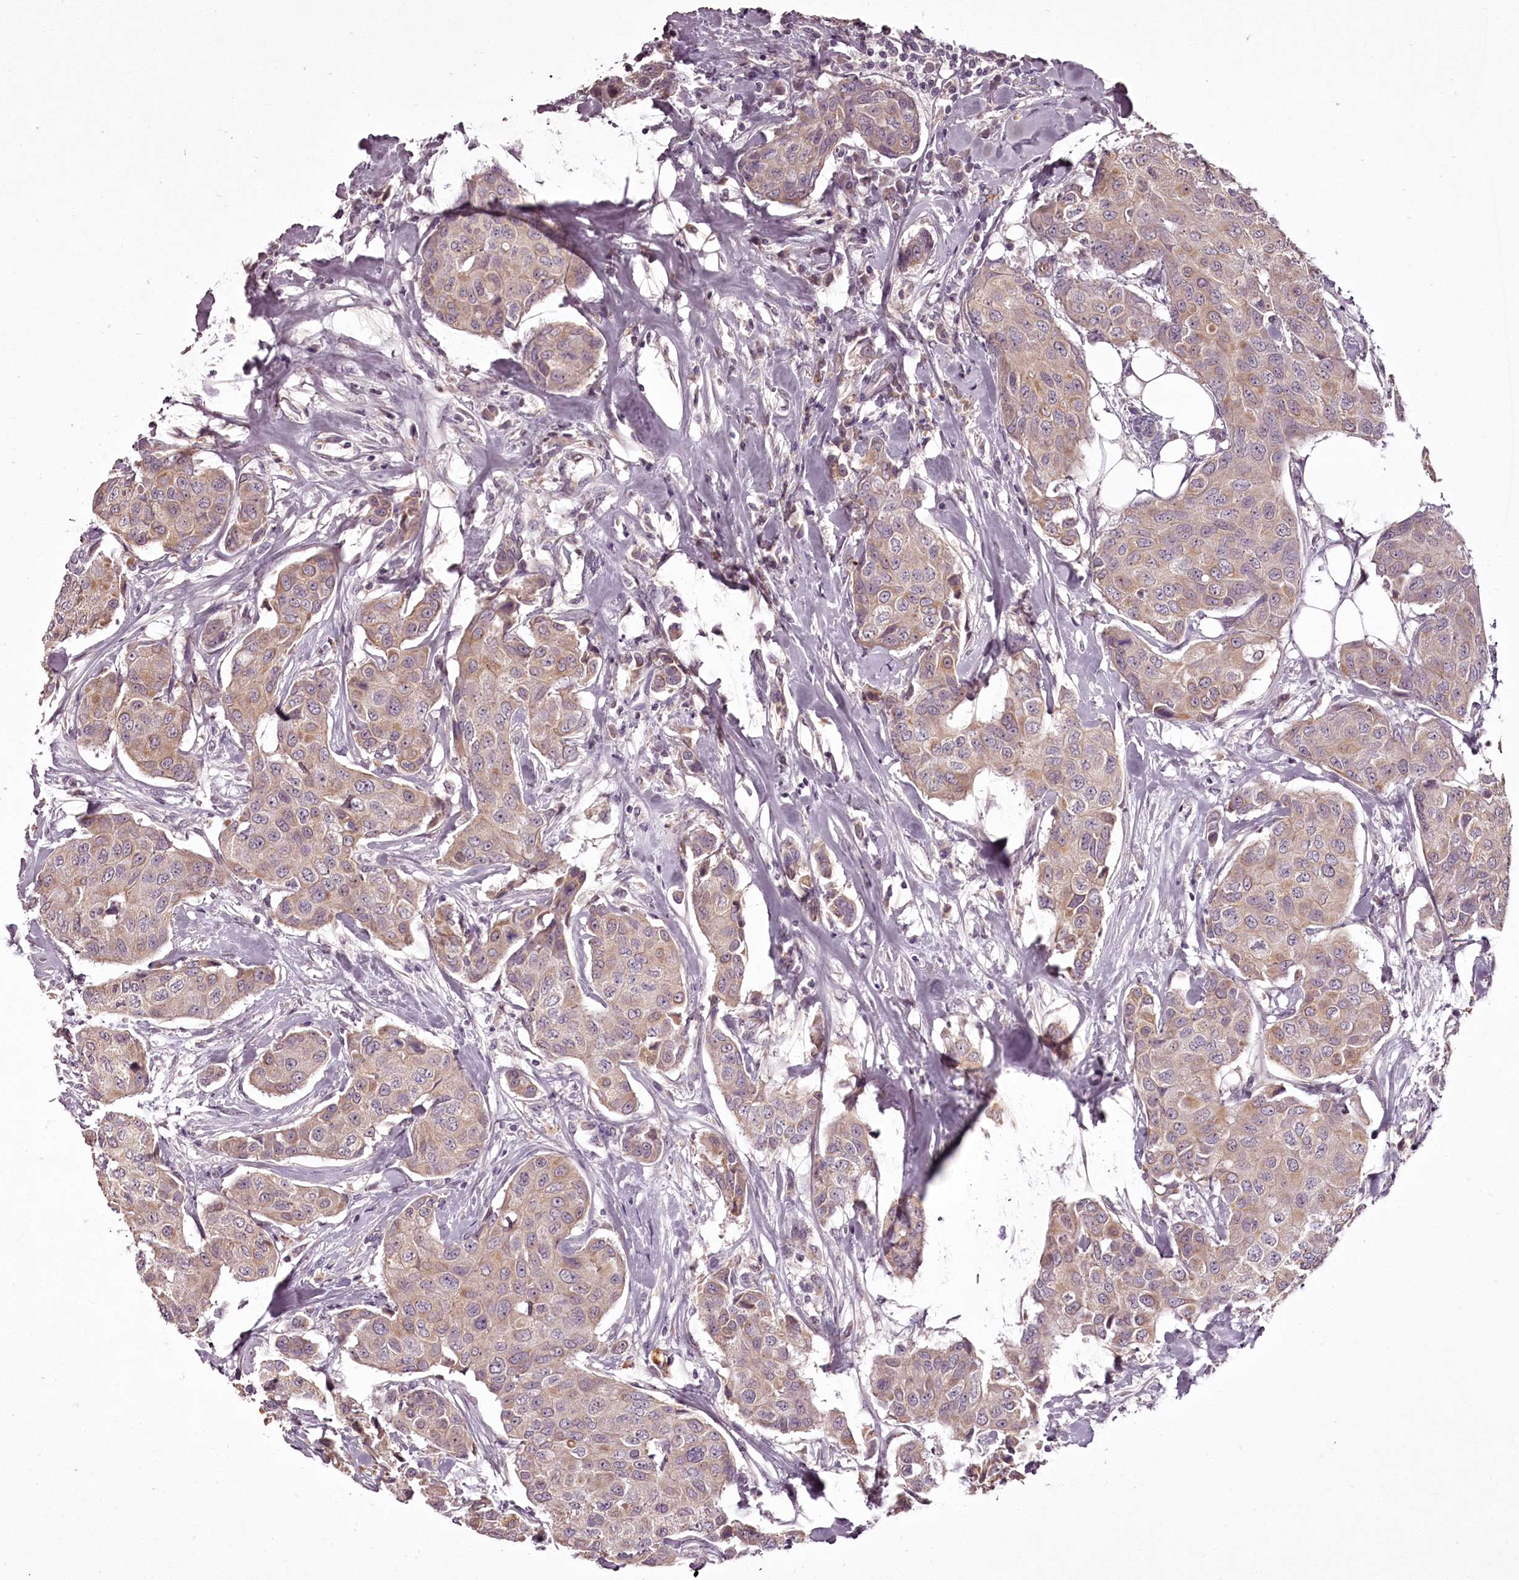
{"staining": {"intensity": "moderate", "quantity": ">75%", "location": "cytoplasmic/membranous"}, "tissue": "breast cancer", "cell_type": "Tumor cells", "image_type": "cancer", "snomed": [{"axis": "morphology", "description": "Duct carcinoma"}, {"axis": "topography", "description": "Breast"}], "caption": "Brown immunohistochemical staining in breast invasive ductal carcinoma demonstrates moderate cytoplasmic/membranous staining in about >75% of tumor cells.", "gene": "RBMXL2", "patient": {"sex": "female", "age": 80}}